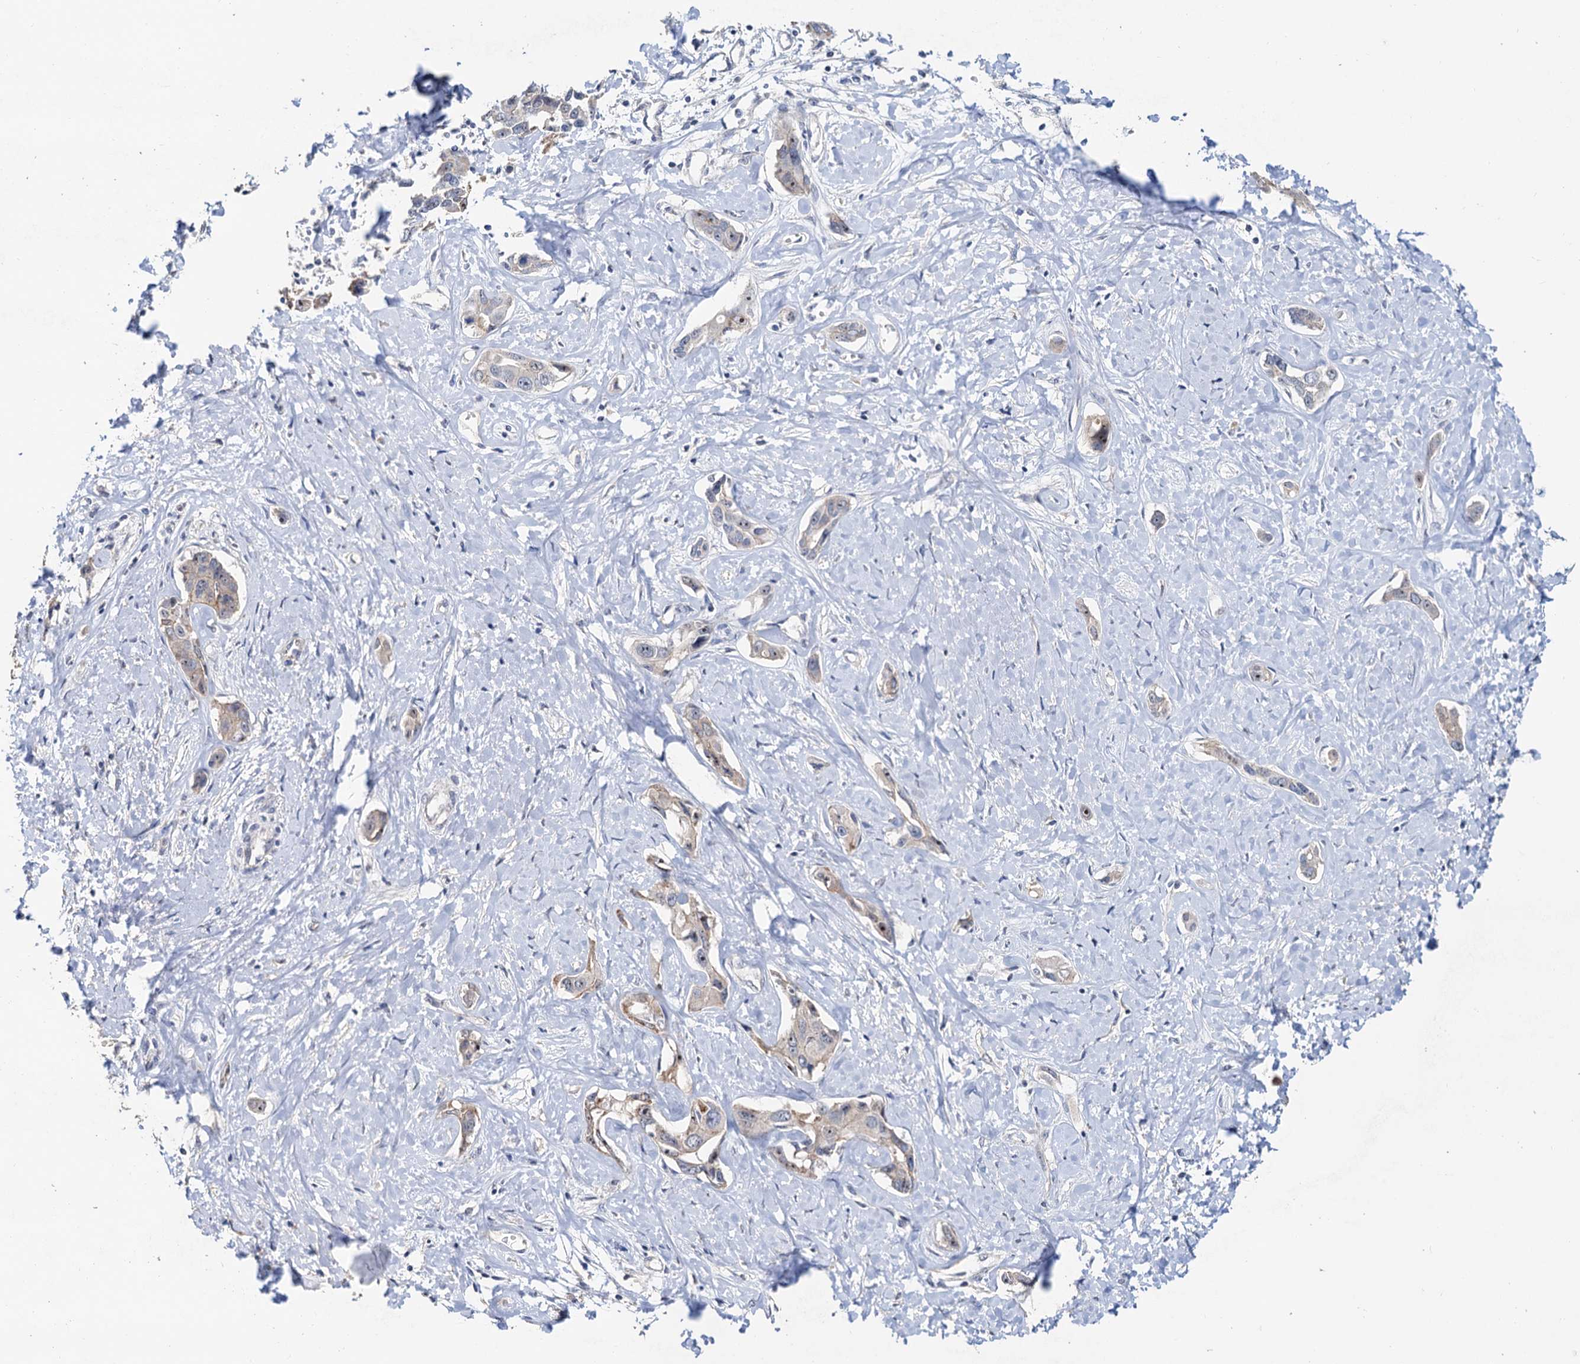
{"staining": {"intensity": "weak", "quantity": "25%-75%", "location": "cytoplasmic/membranous,nuclear"}, "tissue": "liver cancer", "cell_type": "Tumor cells", "image_type": "cancer", "snomed": [{"axis": "morphology", "description": "Cholangiocarcinoma"}, {"axis": "topography", "description": "Liver"}], "caption": "Human liver cancer (cholangiocarcinoma) stained with a brown dye exhibits weak cytoplasmic/membranous and nuclear positive positivity in approximately 25%-75% of tumor cells.", "gene": "C2CD3", "patient": {"sex": "male", "age": 59}}